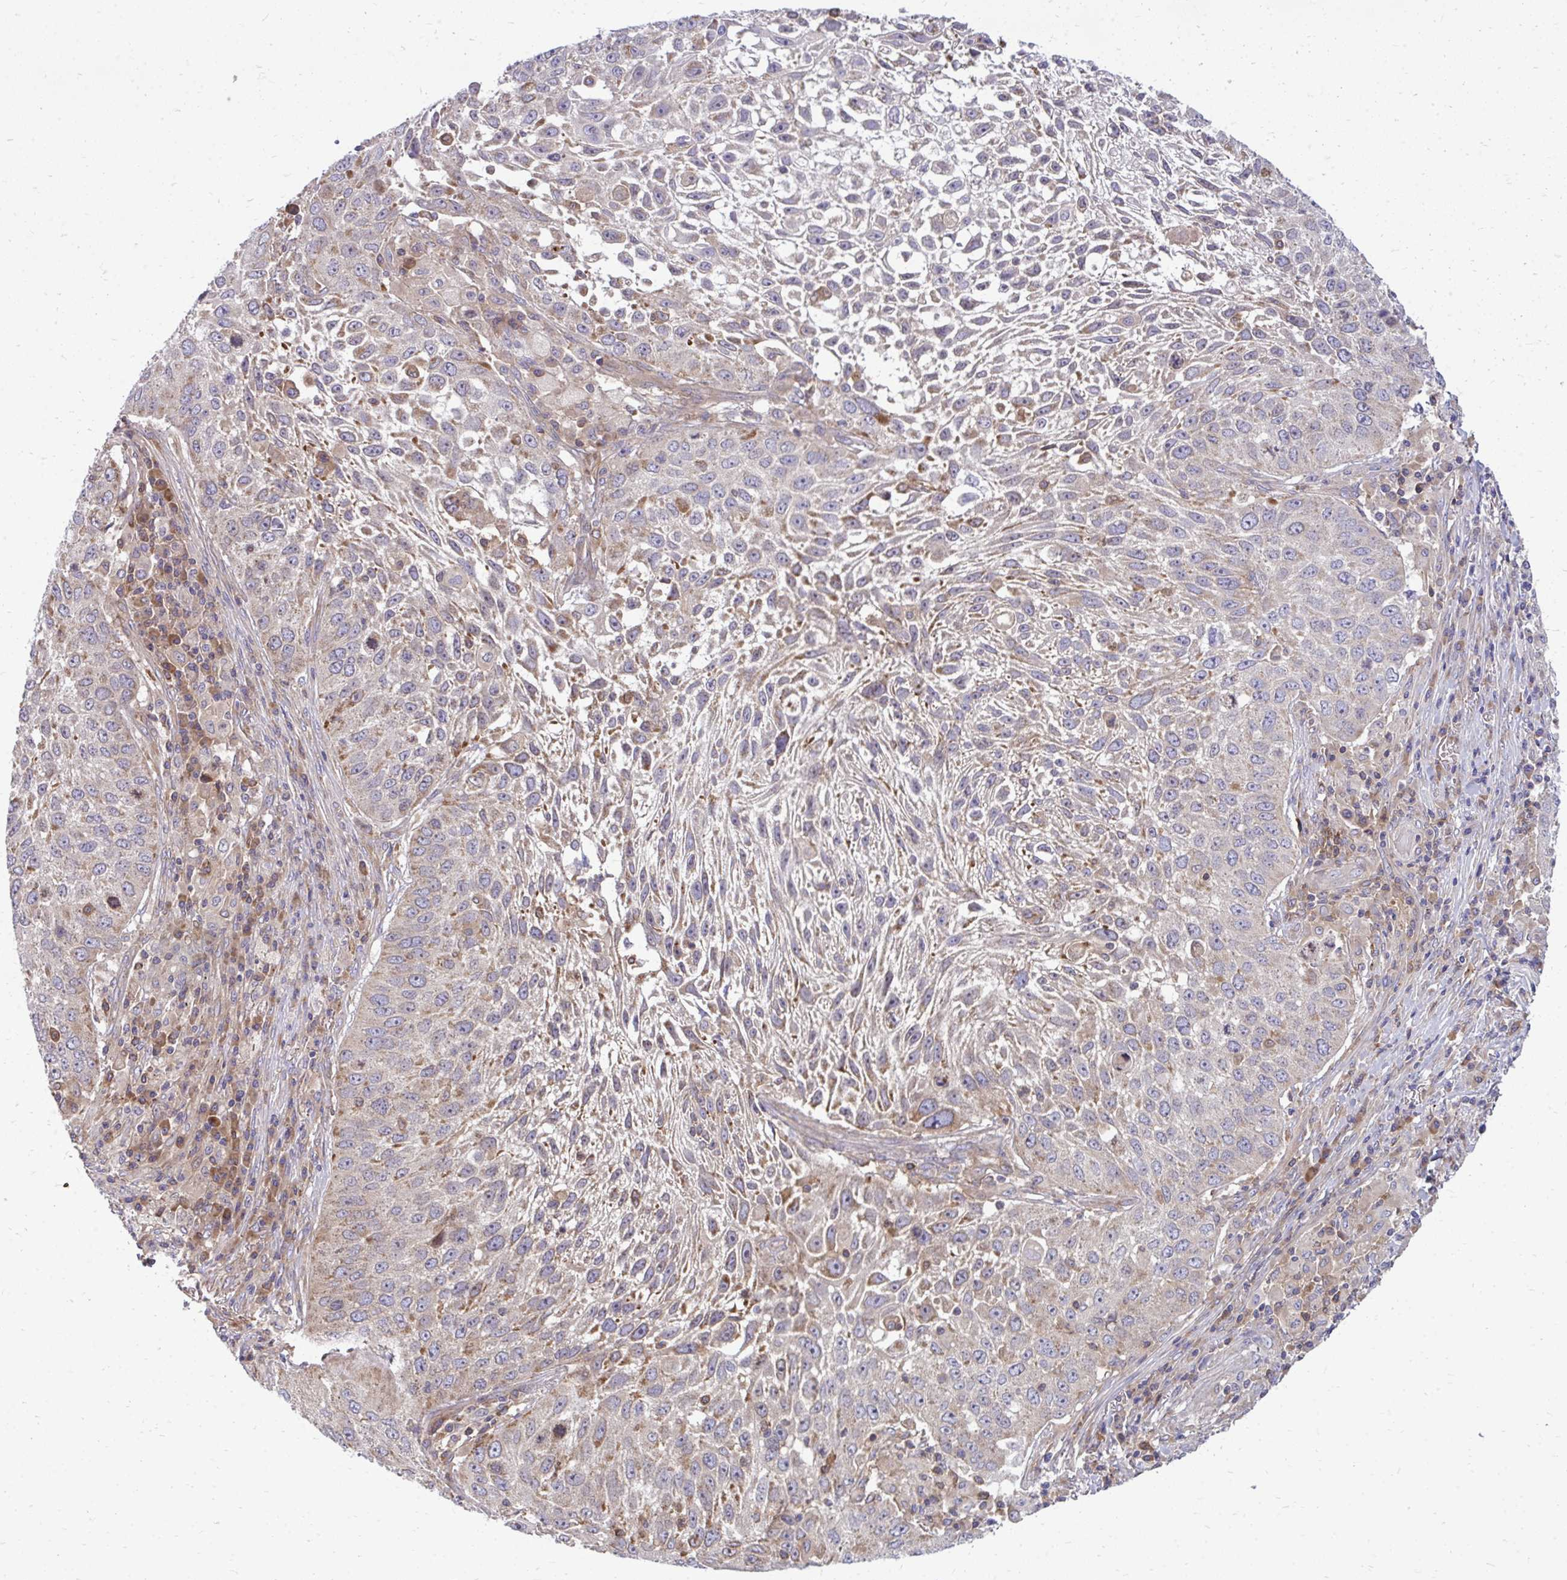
{"staining": {"intensity": "weak", "quantity": "<25%", "location": "cytoplasmic/membranous"}, "tissue": "lung cancer", "cell_type": "Tumor cells", "image_type": "cancer", "snomed": [{"axis": "morphology", "description": "Normal morphology"}, {"axis": "morphology", "description": "Squamous cell carcinoma, NOS"}, {"axis": "topography", "description": "Lymph node"}, {"axis": "topography", "description": "Lung"}], "caption": "High magnification brightfield microscopy of squamous cell carcinoma (lung) stained with DAB (brown) and counterstained with hematoxylin (blue): tumor cells show no significant staining.", "gene": "ASAP1", "patient": {"sex": "male", "age": 67}}